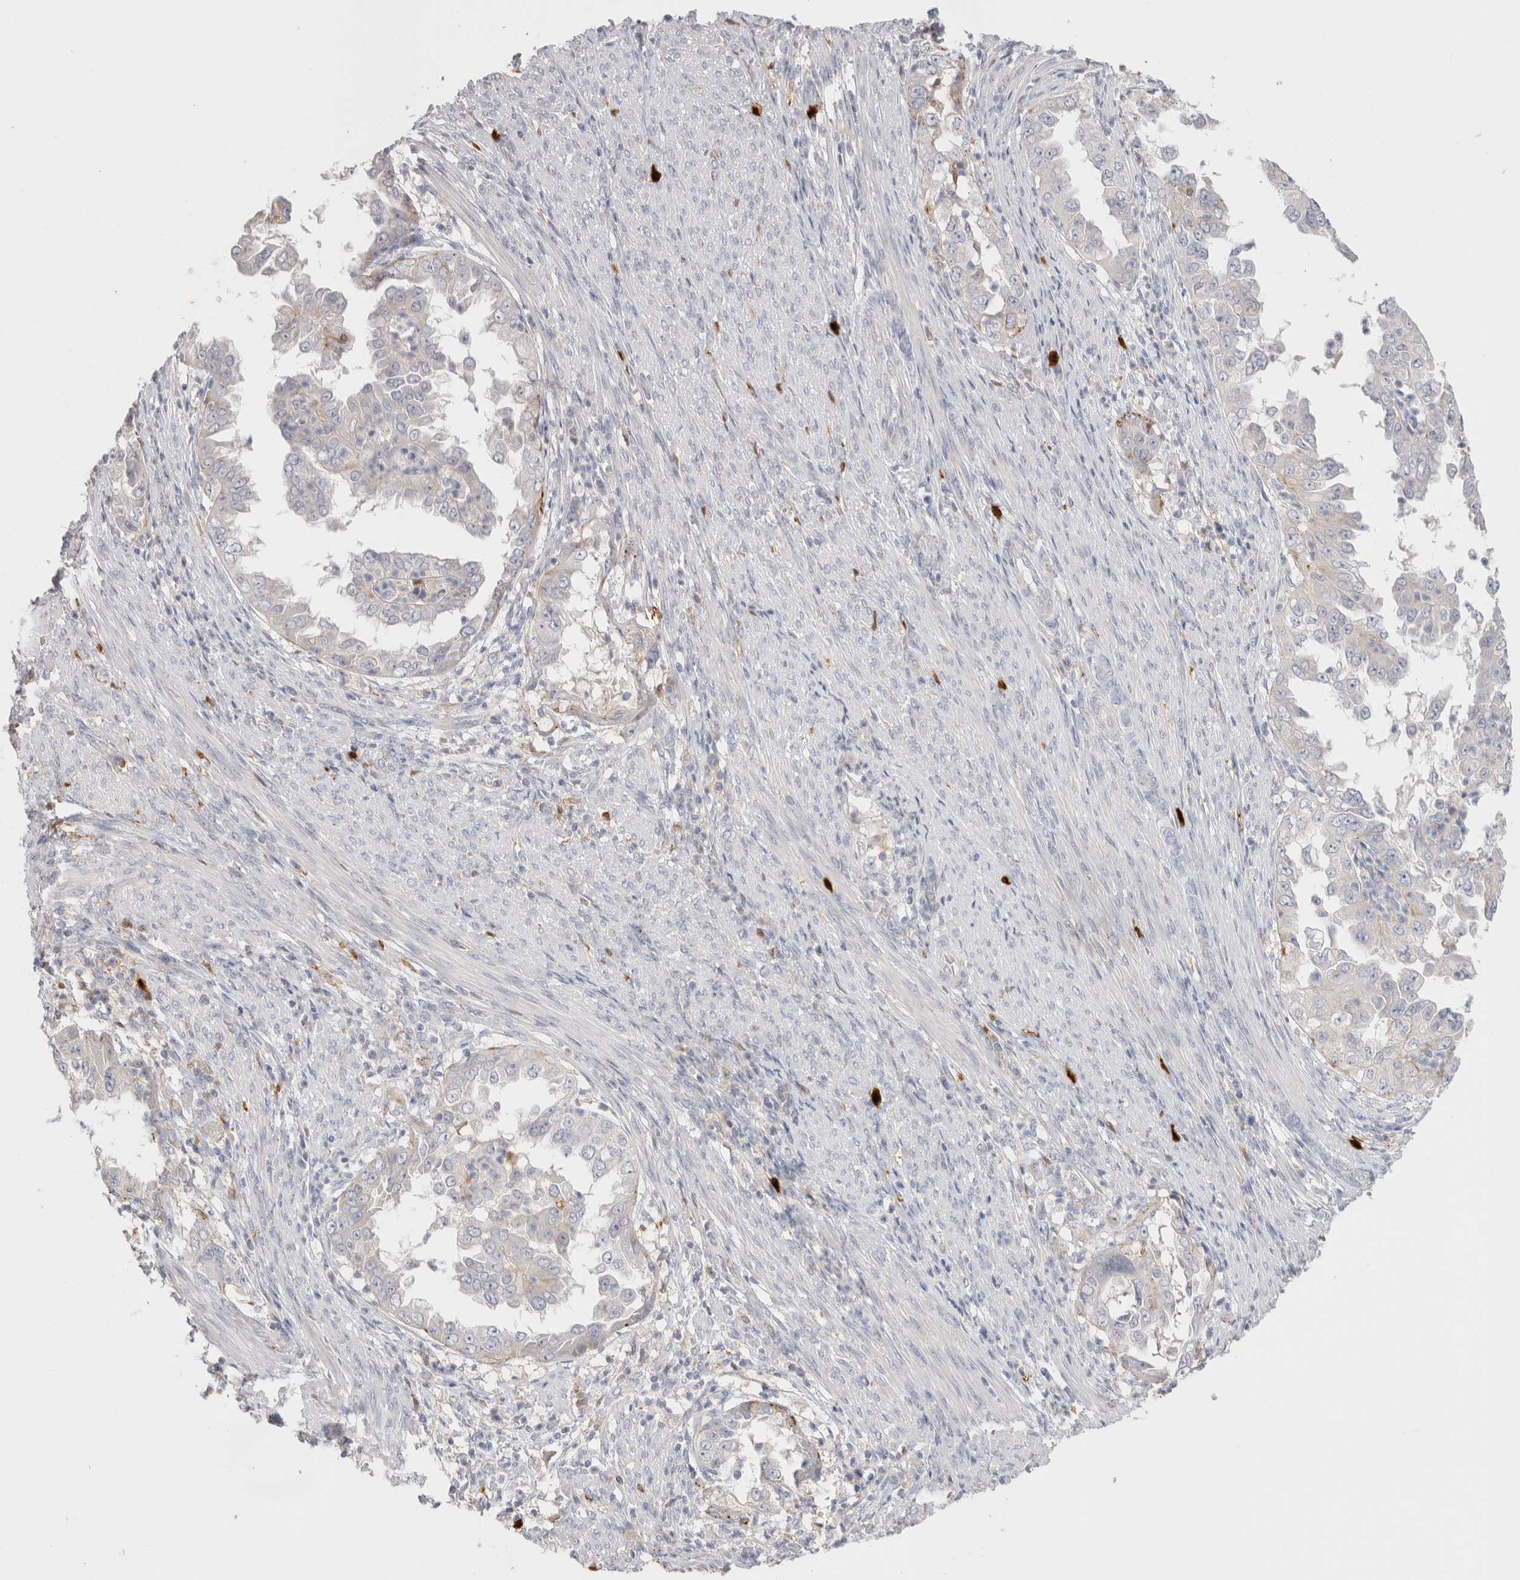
{"staining": {"intensity": "negative", "quantity": "none", "location": "none"}, "tissue": "endometrial cancer", "cell_type": "Tumor cells", "image_type": "cancer", "snomed": [{"axis": "morphology", "description": "Adenocarcinoma, NOS"}, {"axis": "topography", "description": "Endometrium"}], "caption": "This is an IHC micrograph of endometrial cancer. There is no positivity in tumor cells.", "gene": "HPGDS", "patient": {"sex": "female", "age": 85}}